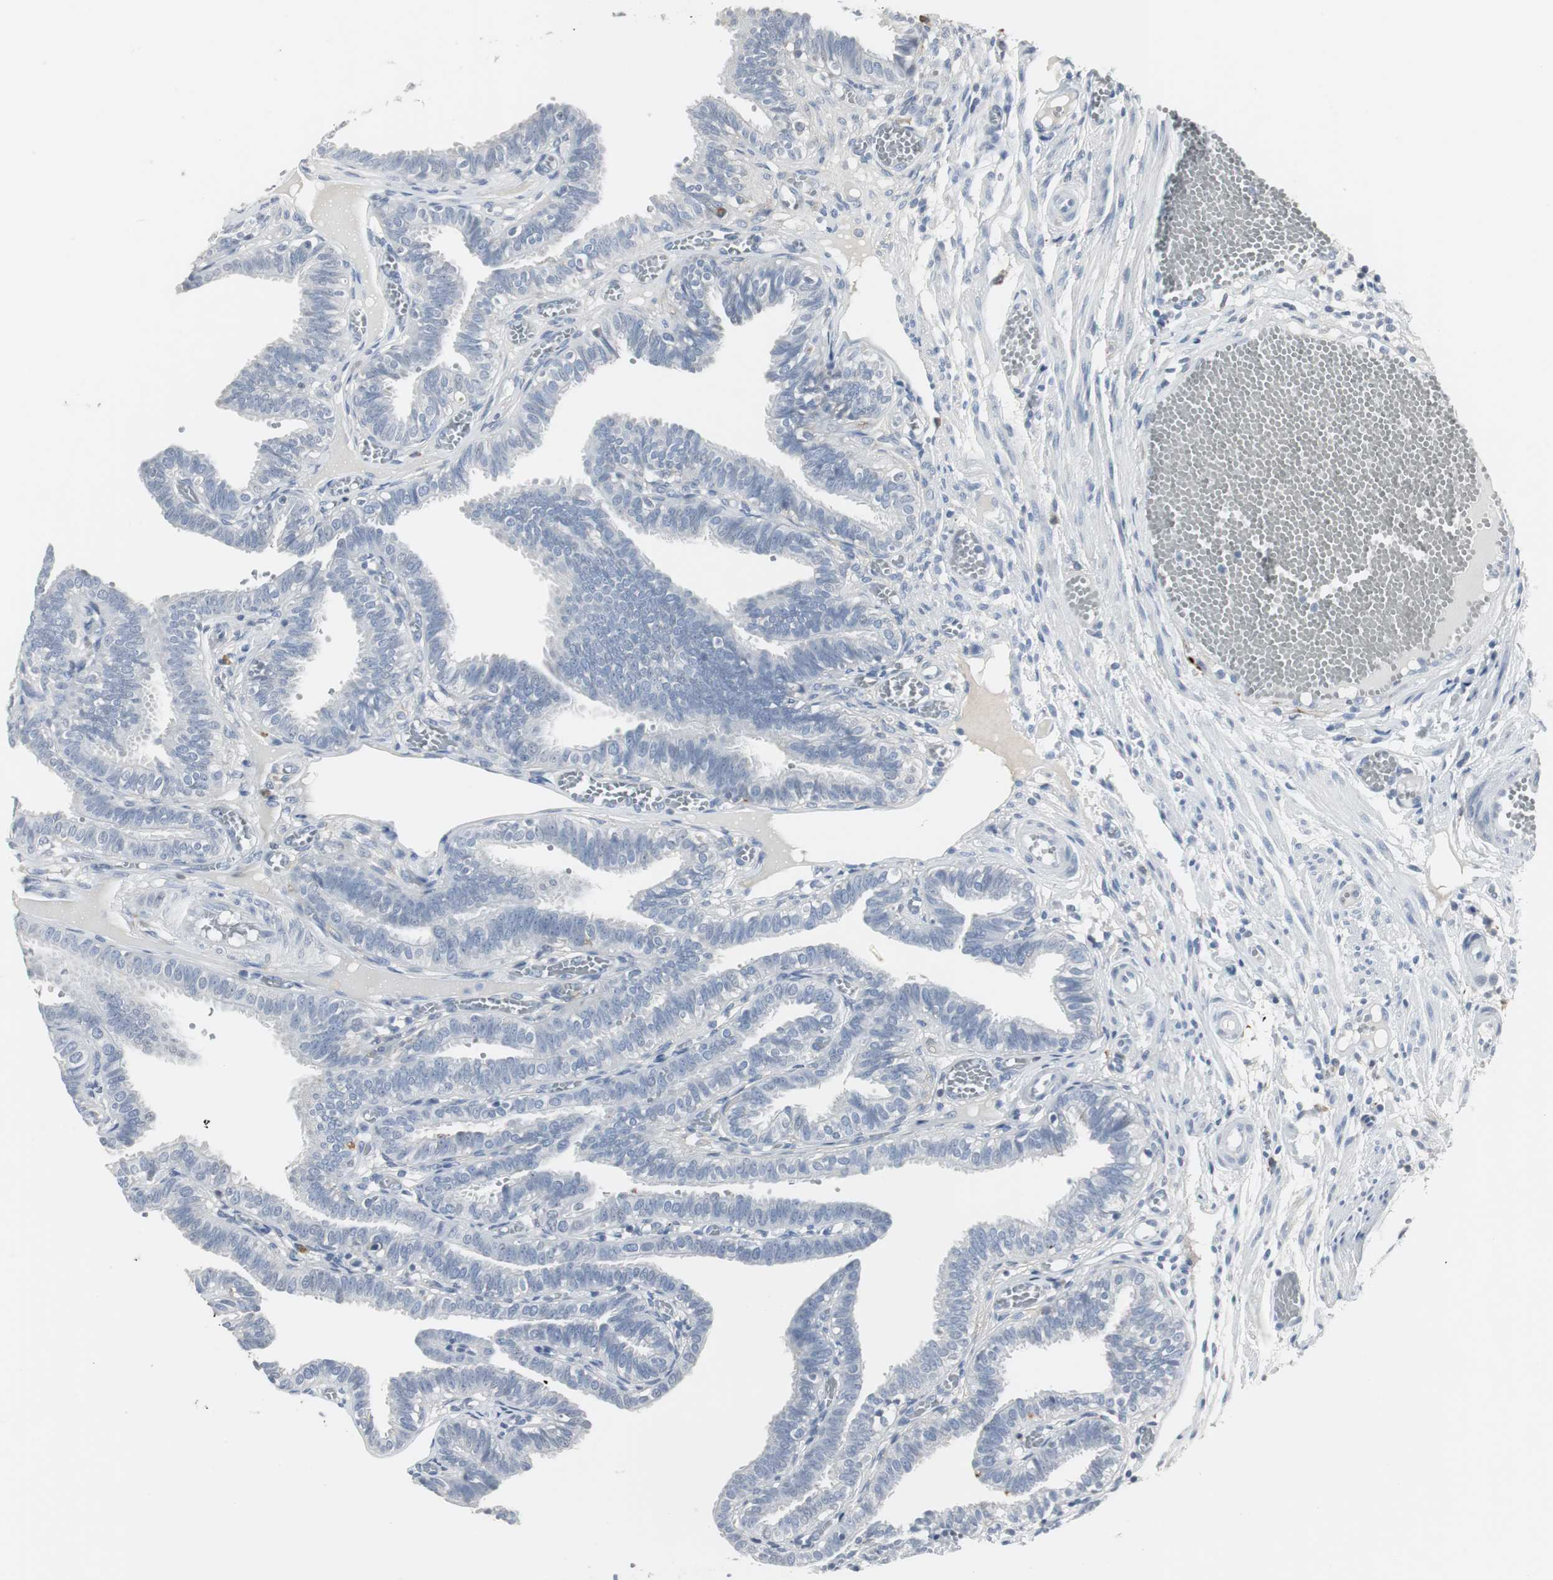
{"staining": {"intensity": "negative", "quantity": "none", "location": "none"}, "tissue": "fallopian tube", "cell_type": "Glandular cells", "image_type": "normal", "snomed": [{"axis": "morphology", "description": "Normal tissue, NOS"}, {"axis": "topography", "description": "Fallopian tube"}], "caption": "Image shows no protein positivity in glandular cells of benign fallopian tube. The staining was performed using DAB (3,3'-diaminobenzidine) to visualize the protein expression in brown, while the nuclei were stained in blue with hematoxylin (Magnification: 20x).", "gene": "PI15", "patient": {"sex": "female", "age": 29}}